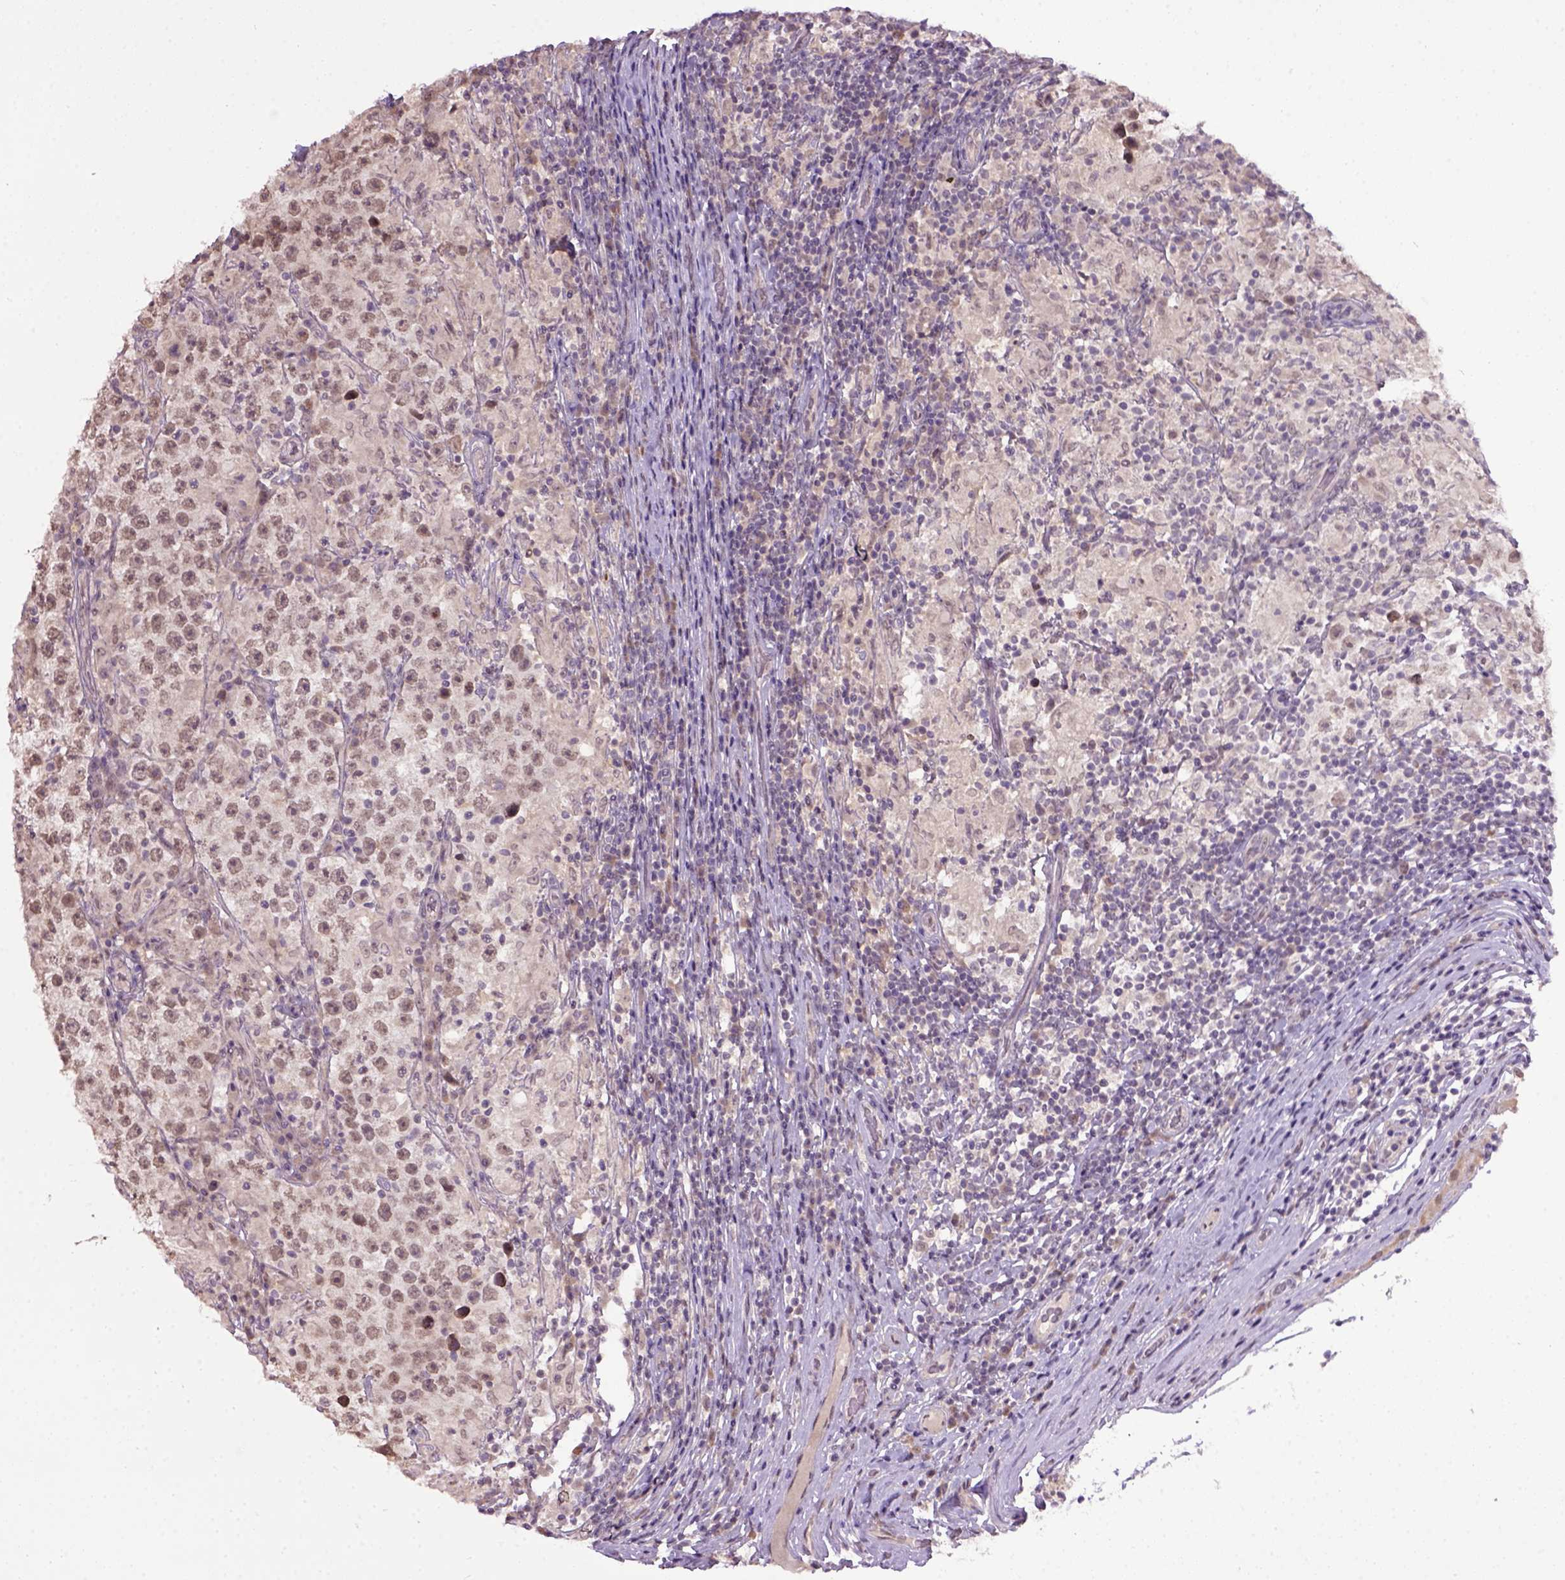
{"staining": {"intensity": "negative", "quantity": "none", "location": "none"}, "tissue": "testis cancer", "cell_type": "Tumor cells", "image_type": "cancer", "snomed": [{"axis": "morphology", "description": "Seminoma, NOS"}, {"axis": "morphology", "description": "Carcinoma, Embryonal, NOS"}, {"axis": "topography", "description": "Testis"}], "caption": "The immunohistochemistry photomicrograph has no significant positivity in tumor cells of testis cancer (seminoma) tissue.", "gene": "RAB43", "patient": {"sex": "male", "age": 41}}